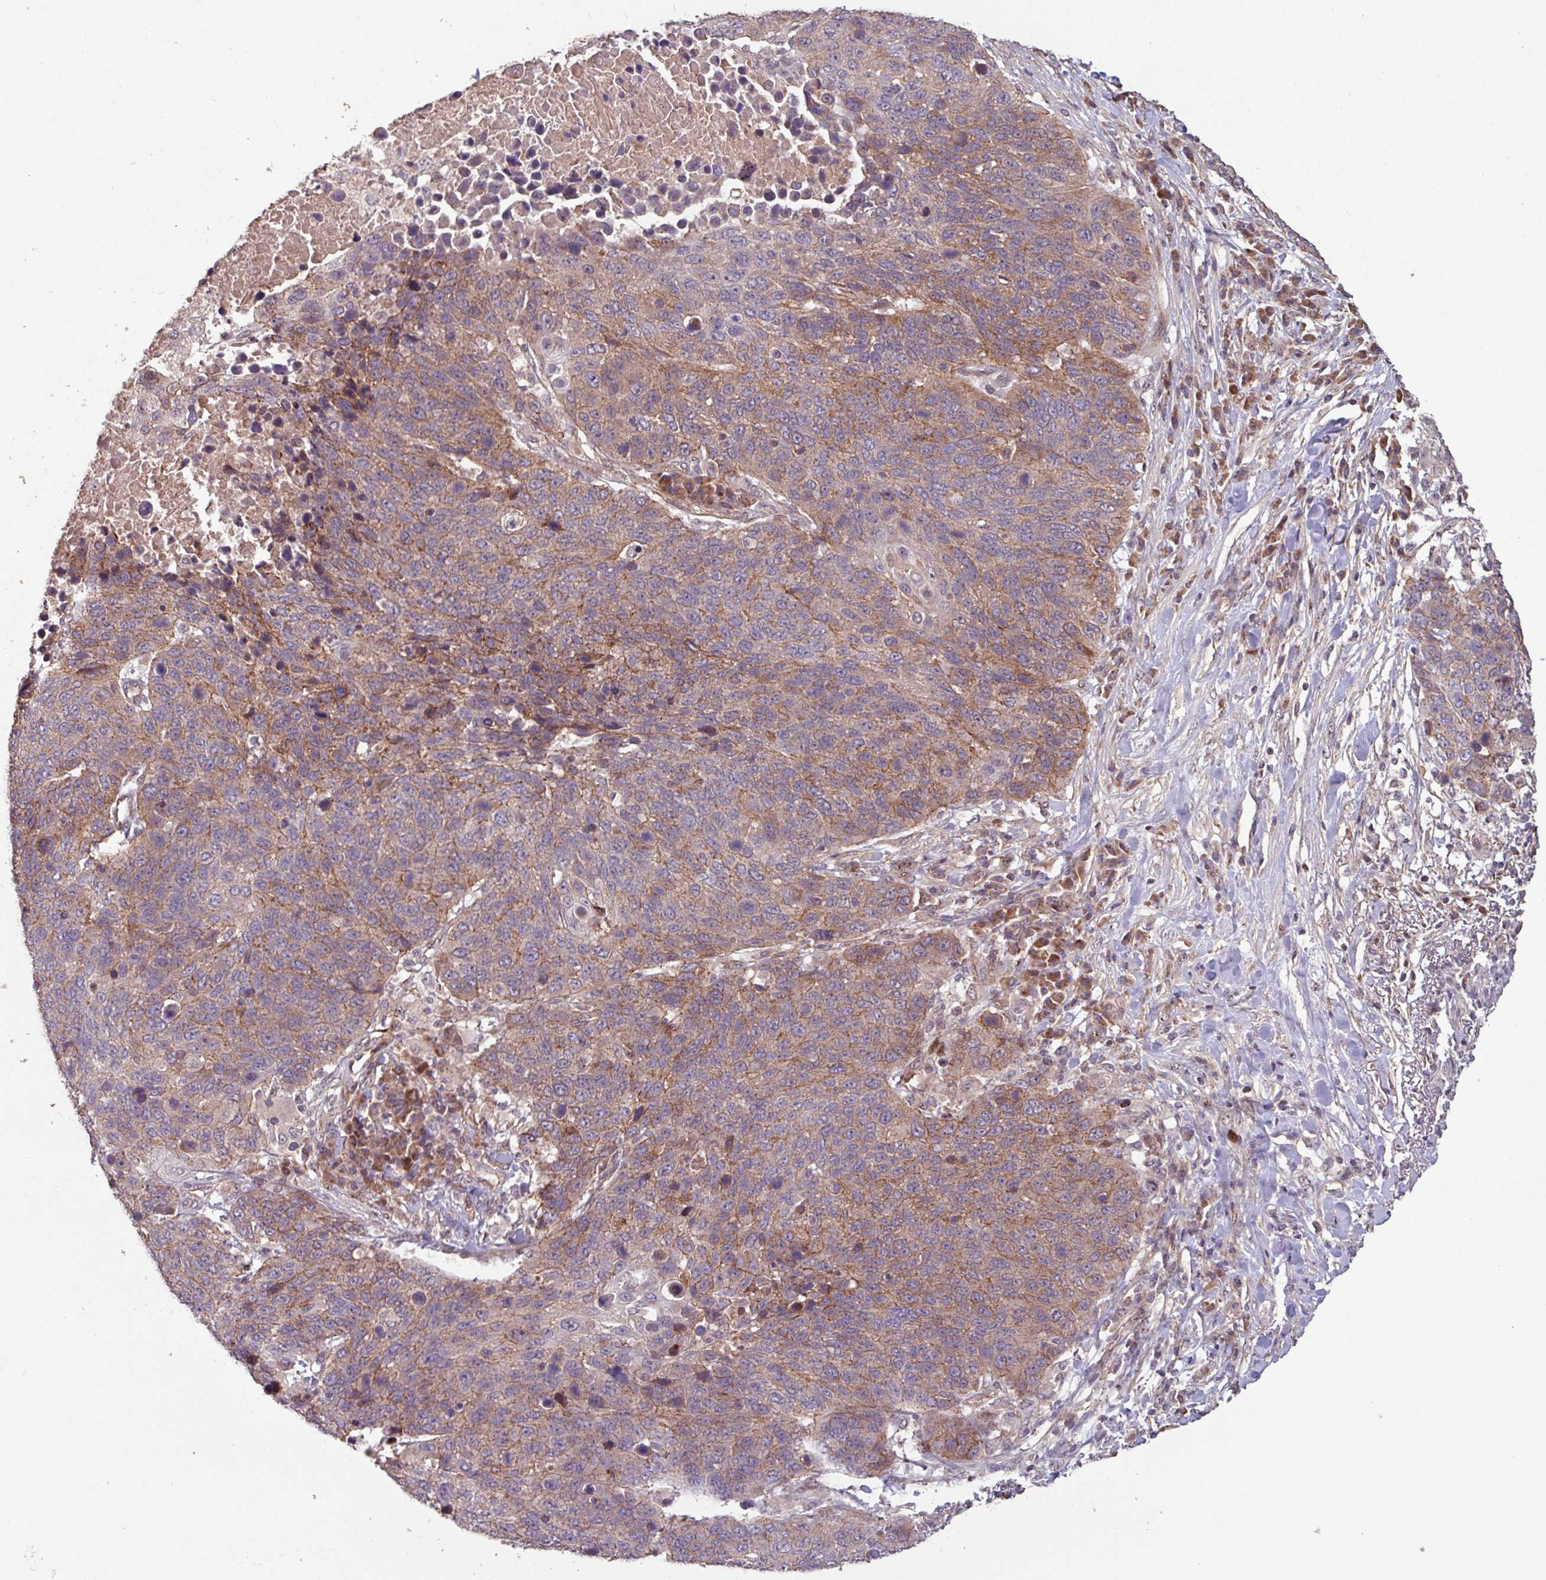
{"staining": {"intensity": "moderate", "quantity": ">75%", "location": "cytoplasmic/membranous"}, "tissue": "lung cancer", "cell_type": "Tumor cells", "image_type": "cancer", "snomed": [{"axis": "morphology", "description": "Normal tissue, NOS"}, {"axis": "morphology", "description": "Squamous cell carcinoma, NOS"}, {"axis": "topography", "description": "Lymph node"}, {"axis": "topography", "description": "Lung"}], "caption": "This is an image of immunohistochemistry staining of squamous cell carcinoma (lung), which shows moderate expression in the cytoplasmic/membranous of tumor cells.", "gene": "TMEM88", "patient": {"sex": "male", "age": 66}}